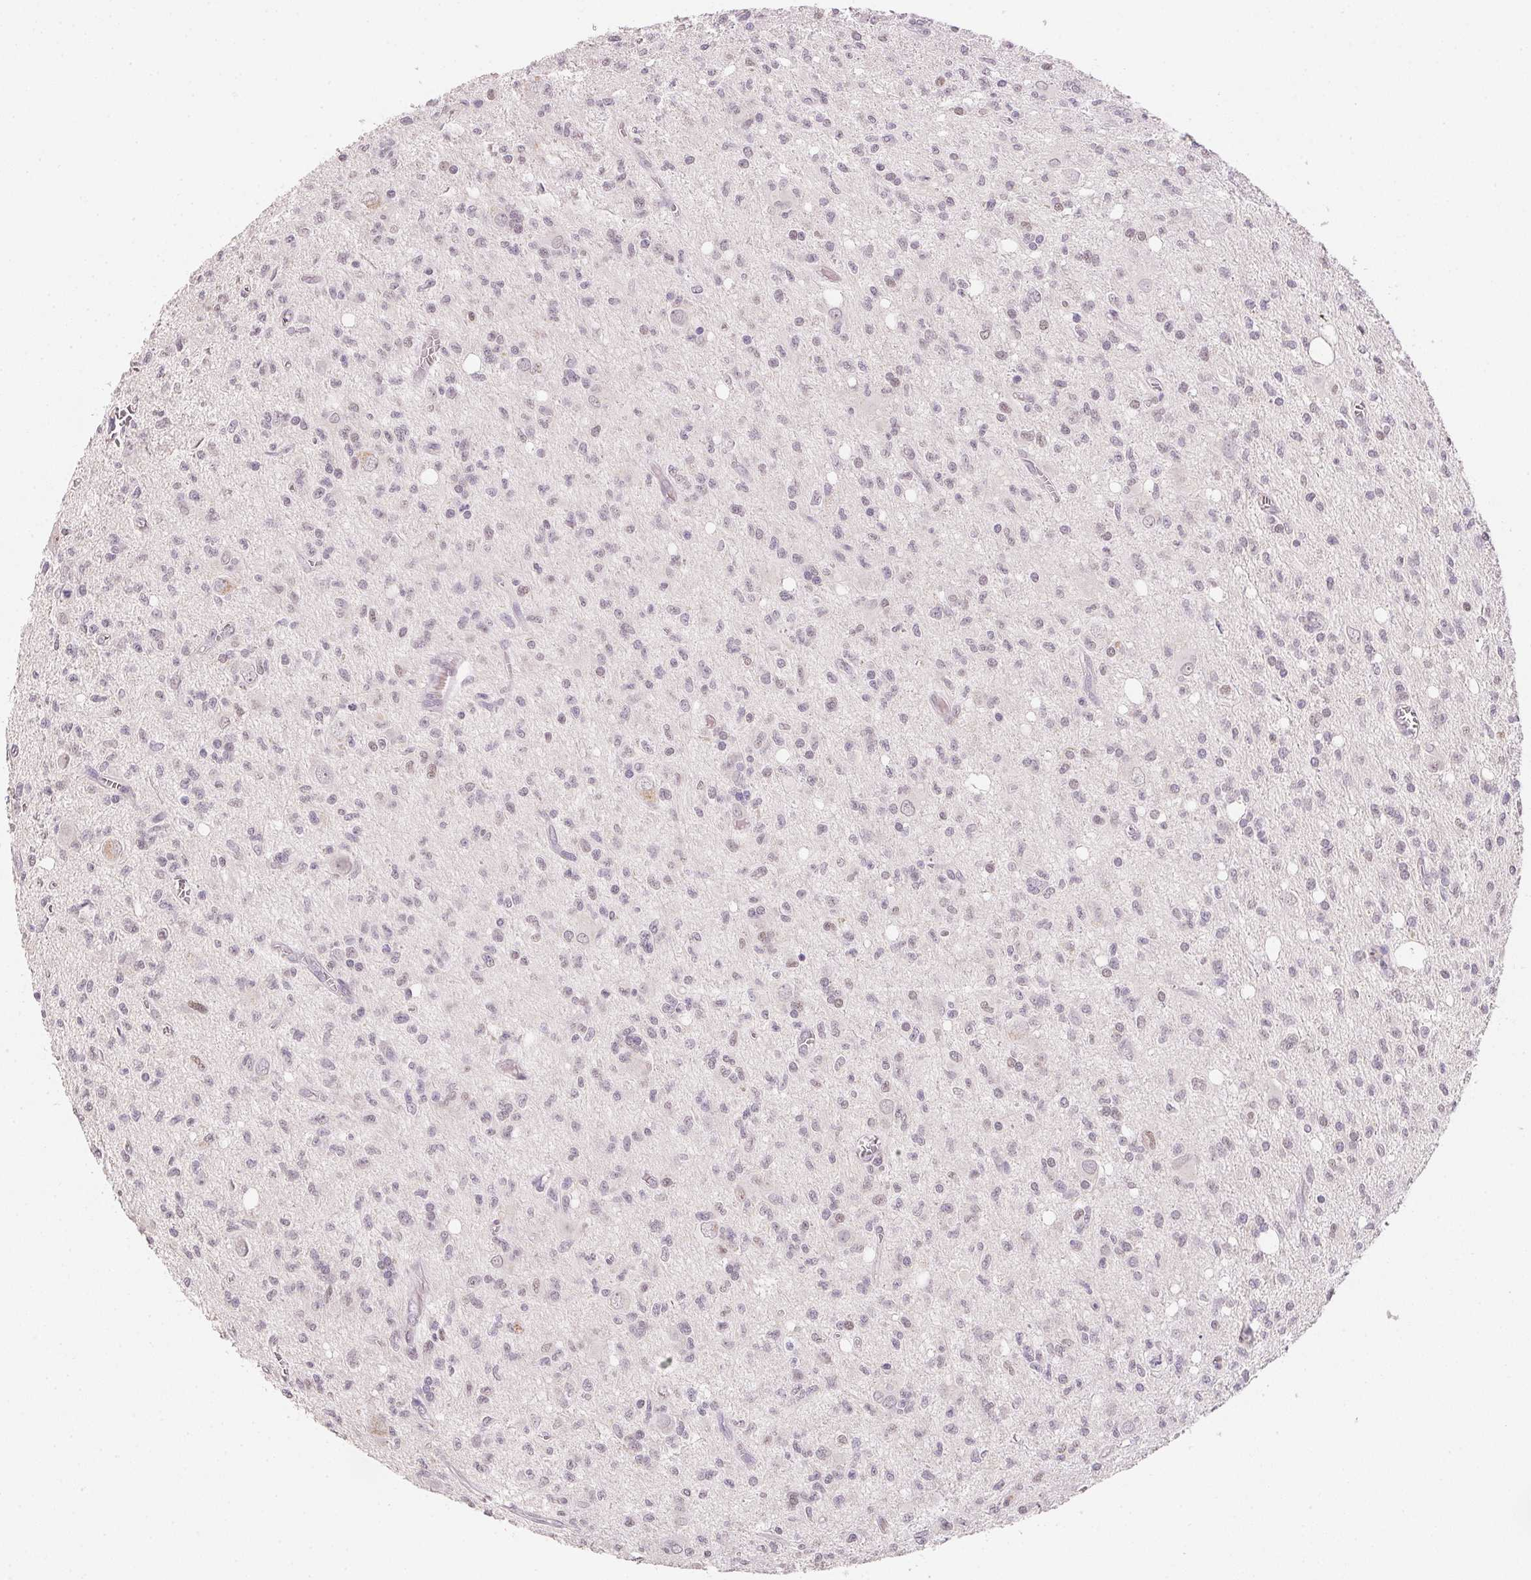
{"staining": {"intensity": "negative", "quantity": "none", "location": "none"}, "tissue": "glioma", "cell_type": "Tumor cells", "image_type": "cancer", "snomed": [{"axis": "morphology", "description": "Glioma, malignant, Low grade"}, {"axis": "topography", "description": "Brain"}], "caption": "High power microscopy image of an IHC photomicrograph of glioma, revealing no significant staining in tumor cells.", "gene": "POLR3G", "patient": {"sex": "male", "age": 64}}